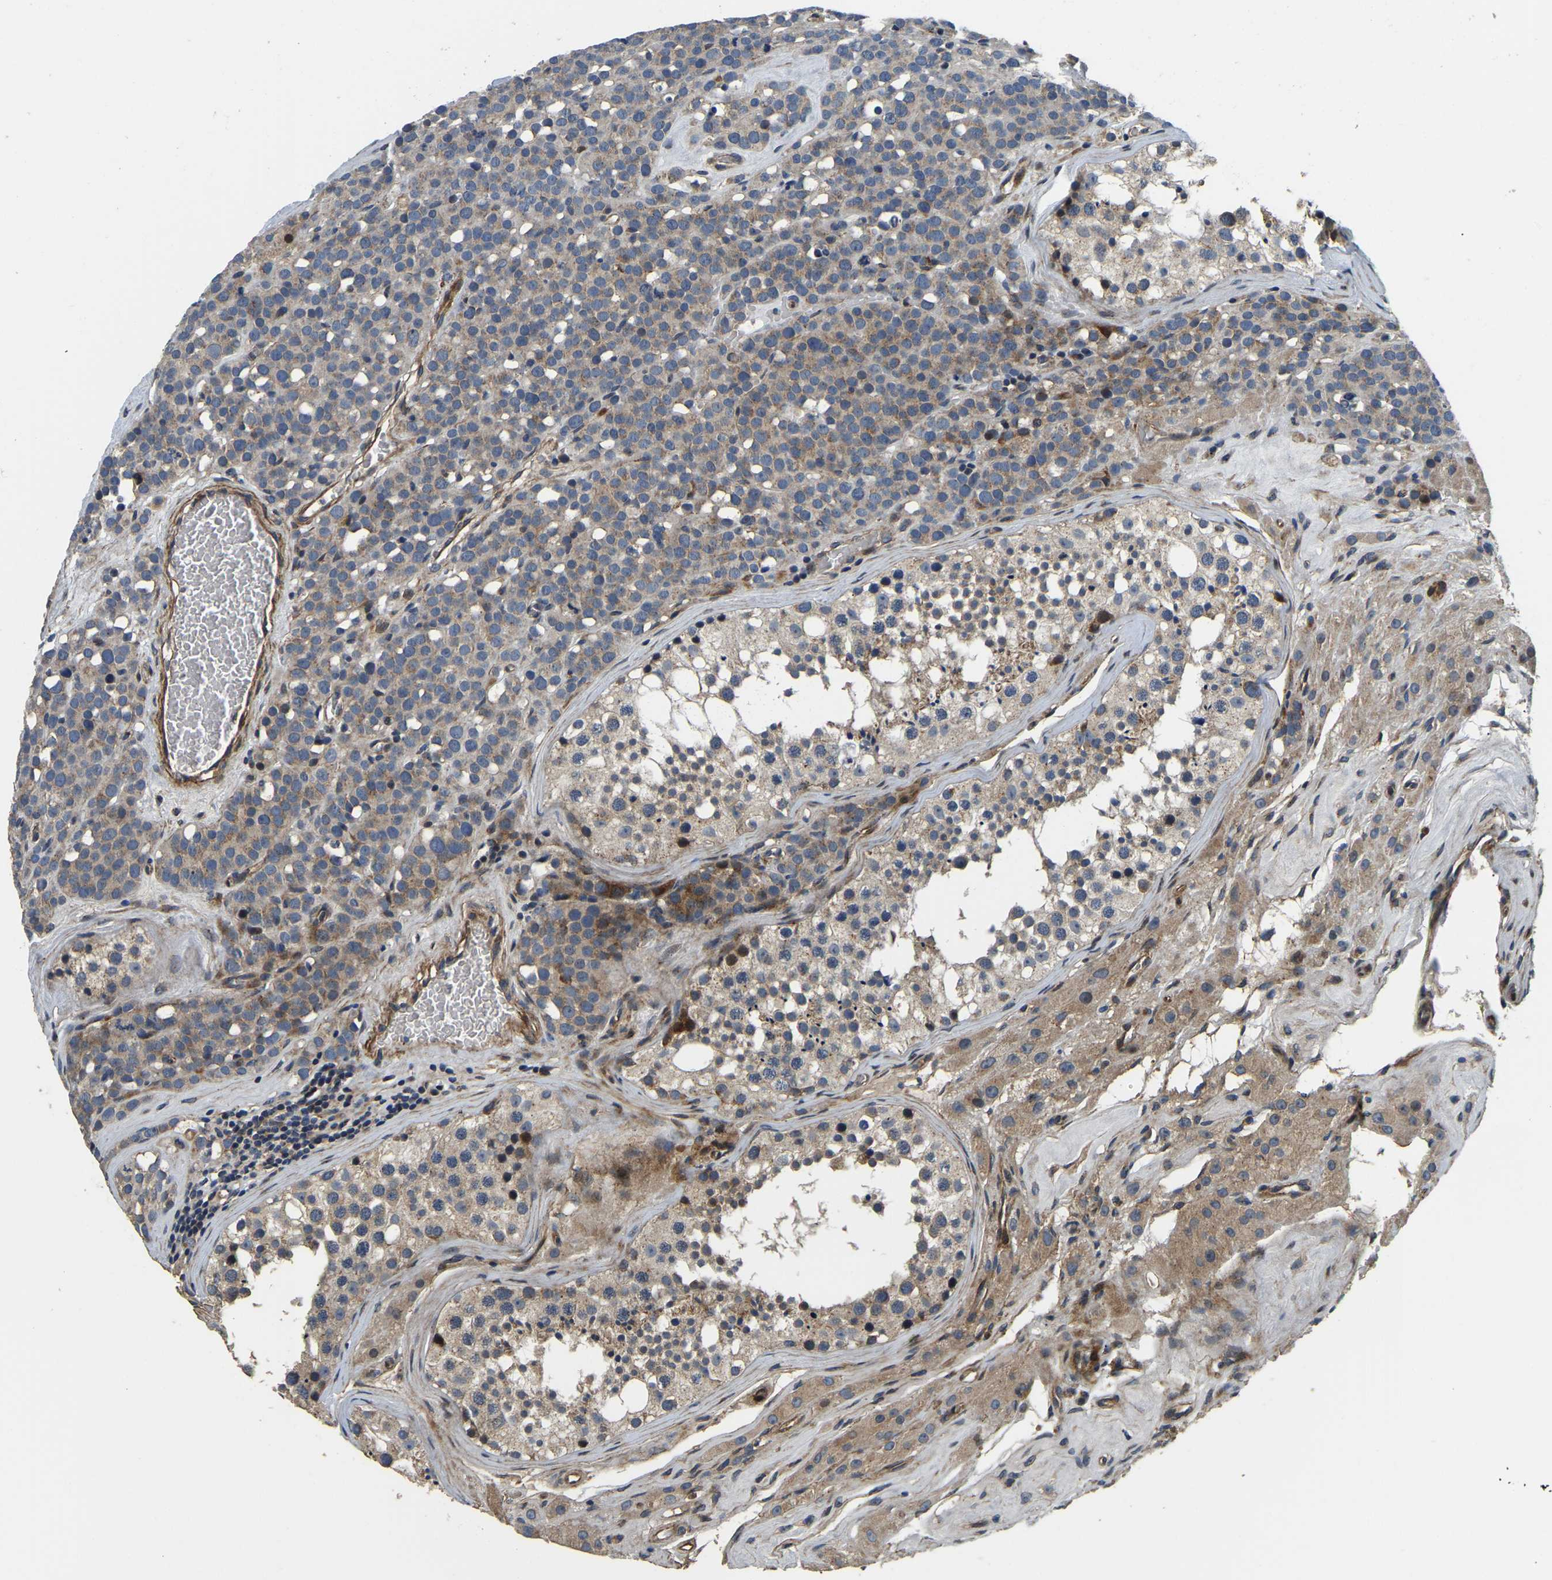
{"staining": {"intensity": "moderate", "quantity": "25%-75%", "location": "cytoplasmic/membranous"}, "tissue": "testis cancer", "cell_type": "Tumor cells", "image_type": "cancer", "snomed": [{"axis": "morphology", "description": "Seminoma, NOS"}, {"axis": "topography", "description": "Testis"}], "caption": "An immunohistochemistry (IHC) image of tumor tissue is shown. Protein staining in brown labels moderate cytoplasmic/membranous positivity in testis cancer (seminoma) within tumor cells. (IHC, brightfield microscopy, high magnification).", "gene": "RNF39", "patient": {"sex": "male", "age": 71}}